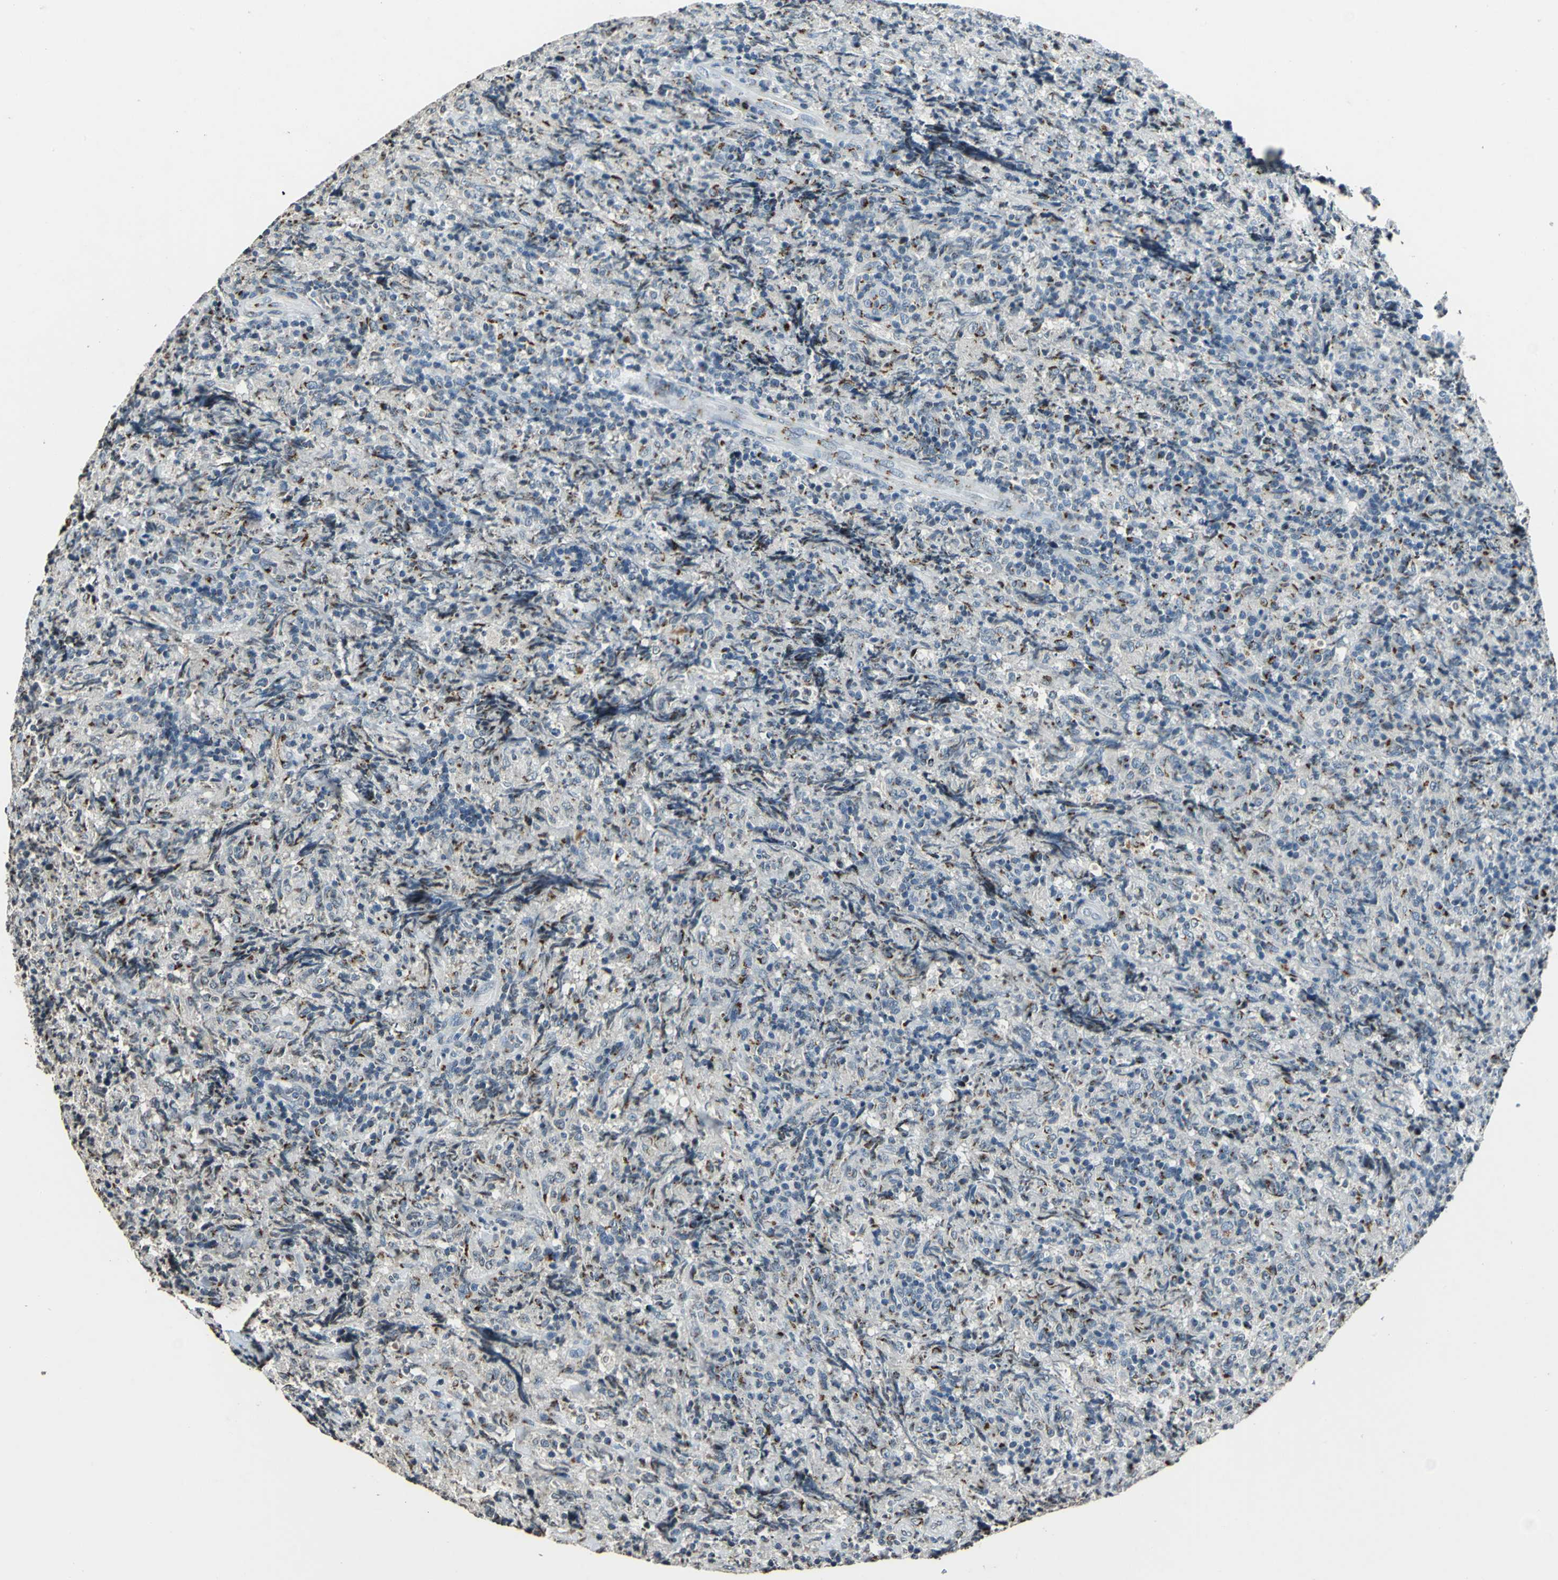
{"staining": {"intensity": "moderate", "quantity": "25%-75%", "location": "cytoplasmic/membranous"}, "tissue": "lymphoma", "cell_type": "Tumor cells", "image_type": "cancer", "snomed": [{"axis": "morphology", "description": "Malignant lymphoma, non-Hodgkin's type, High grade"}, {"axis": "topography", "description": "Tonsil"}], "caption": "This is an image of immunohistochemistry staining of malignant lymphoma, non-Hodgkin's type (high-grade), which shows moderate positivity in the cytoplasmic/membranous of tumor cells.", "gene": "TMEM115", "patient": {"sex": "female", "age": 36}}